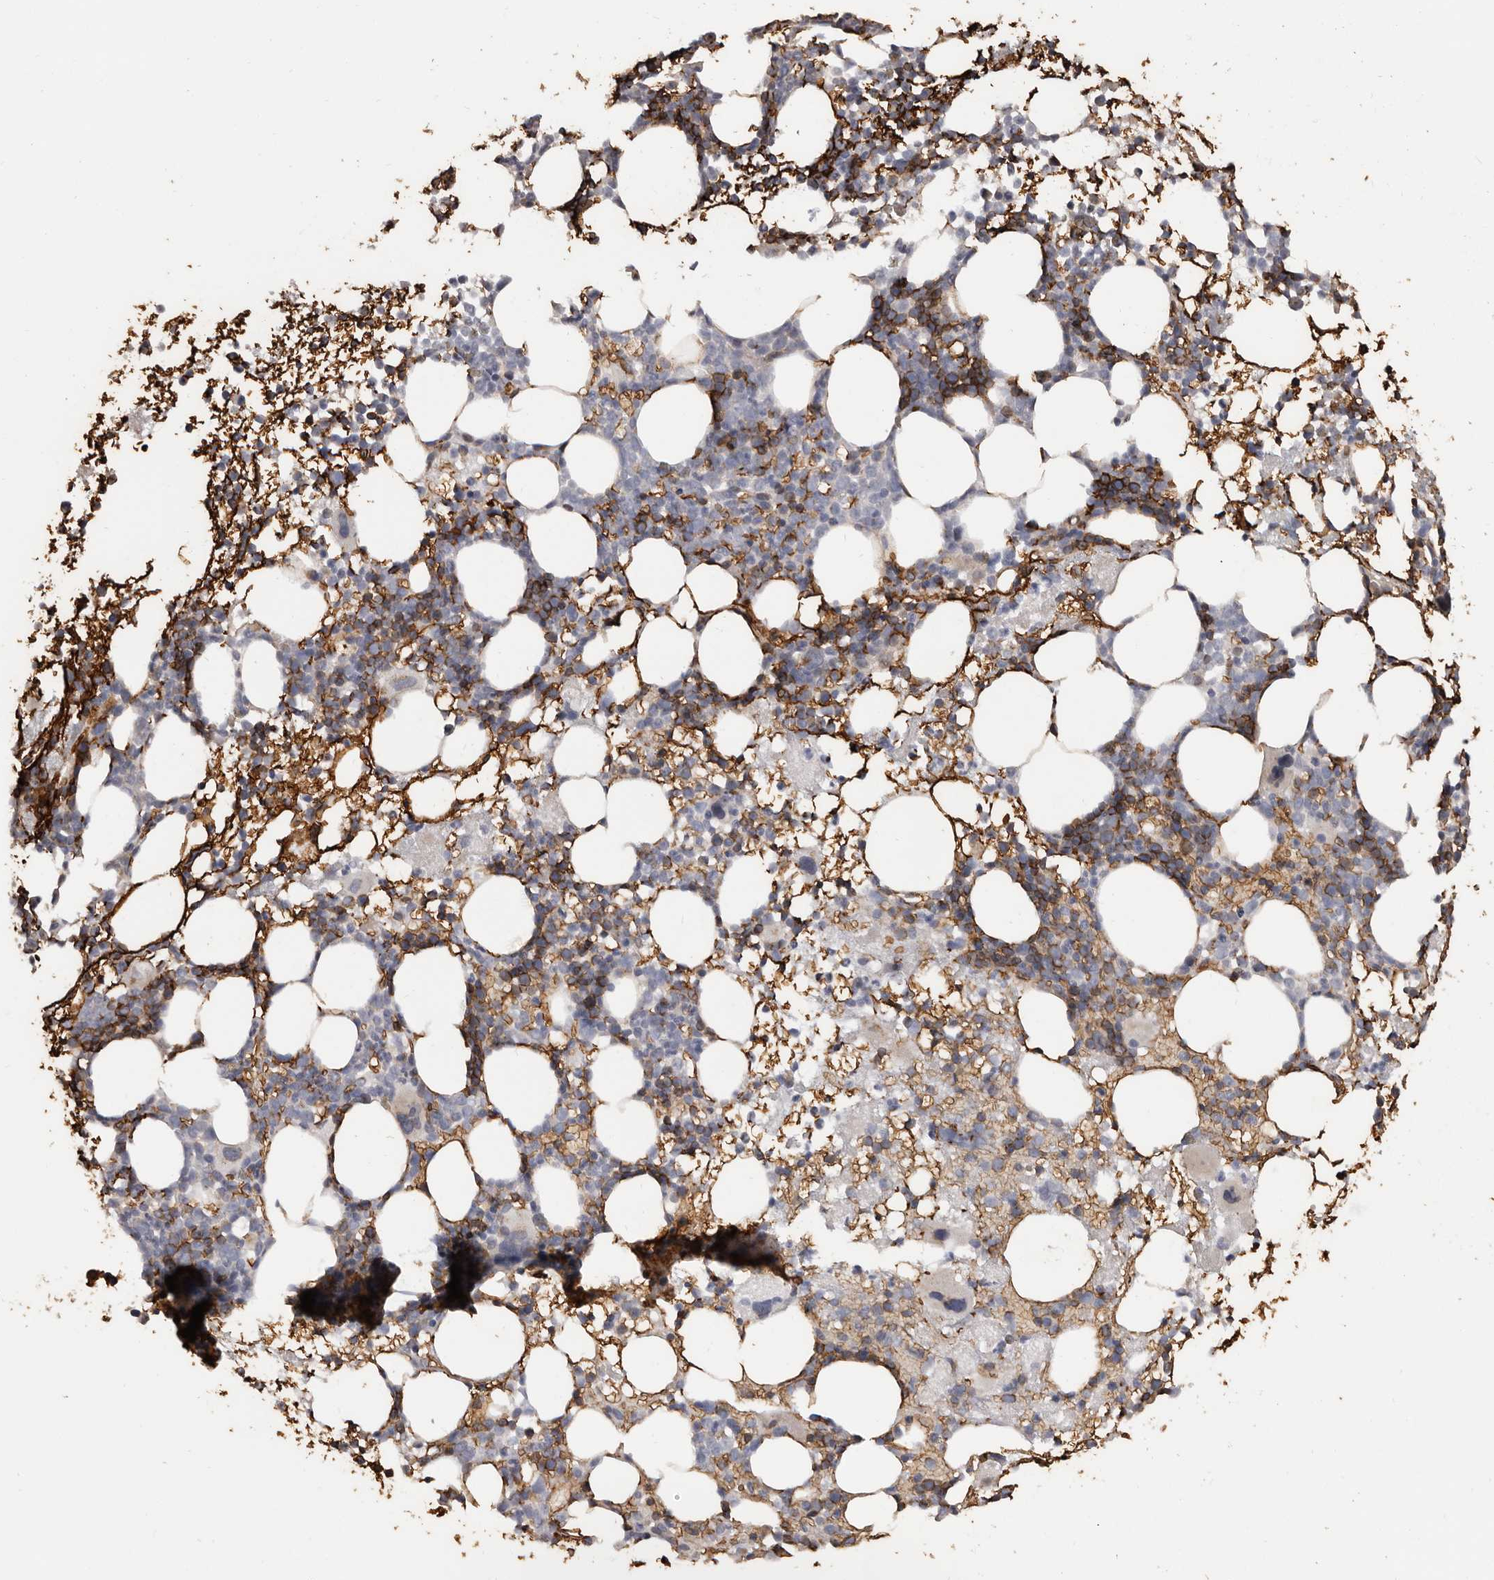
{"staining": {"intensity": "moderate", "quantity": "<25%", "location": "cytoplasmic/membranous"}, "tissue": "bone marrow", "cell_type": "Hematopoietic cells", "image_type": "normal", "snomed": [{"axis": "morphology", "description": "Normal tissue, NOS"}, {"axis": "topography", "description": "Bone marrow"}], "caption": "This histopathology image demonstrates immunohistochemistry staining of unremarkable human bone marrow, with low moderate cytoplasmic/membranous staining in about <25% of hematopoietic cells.", "gene": "ENTREP1", "patient": {"sex": "female", "age": 57}}